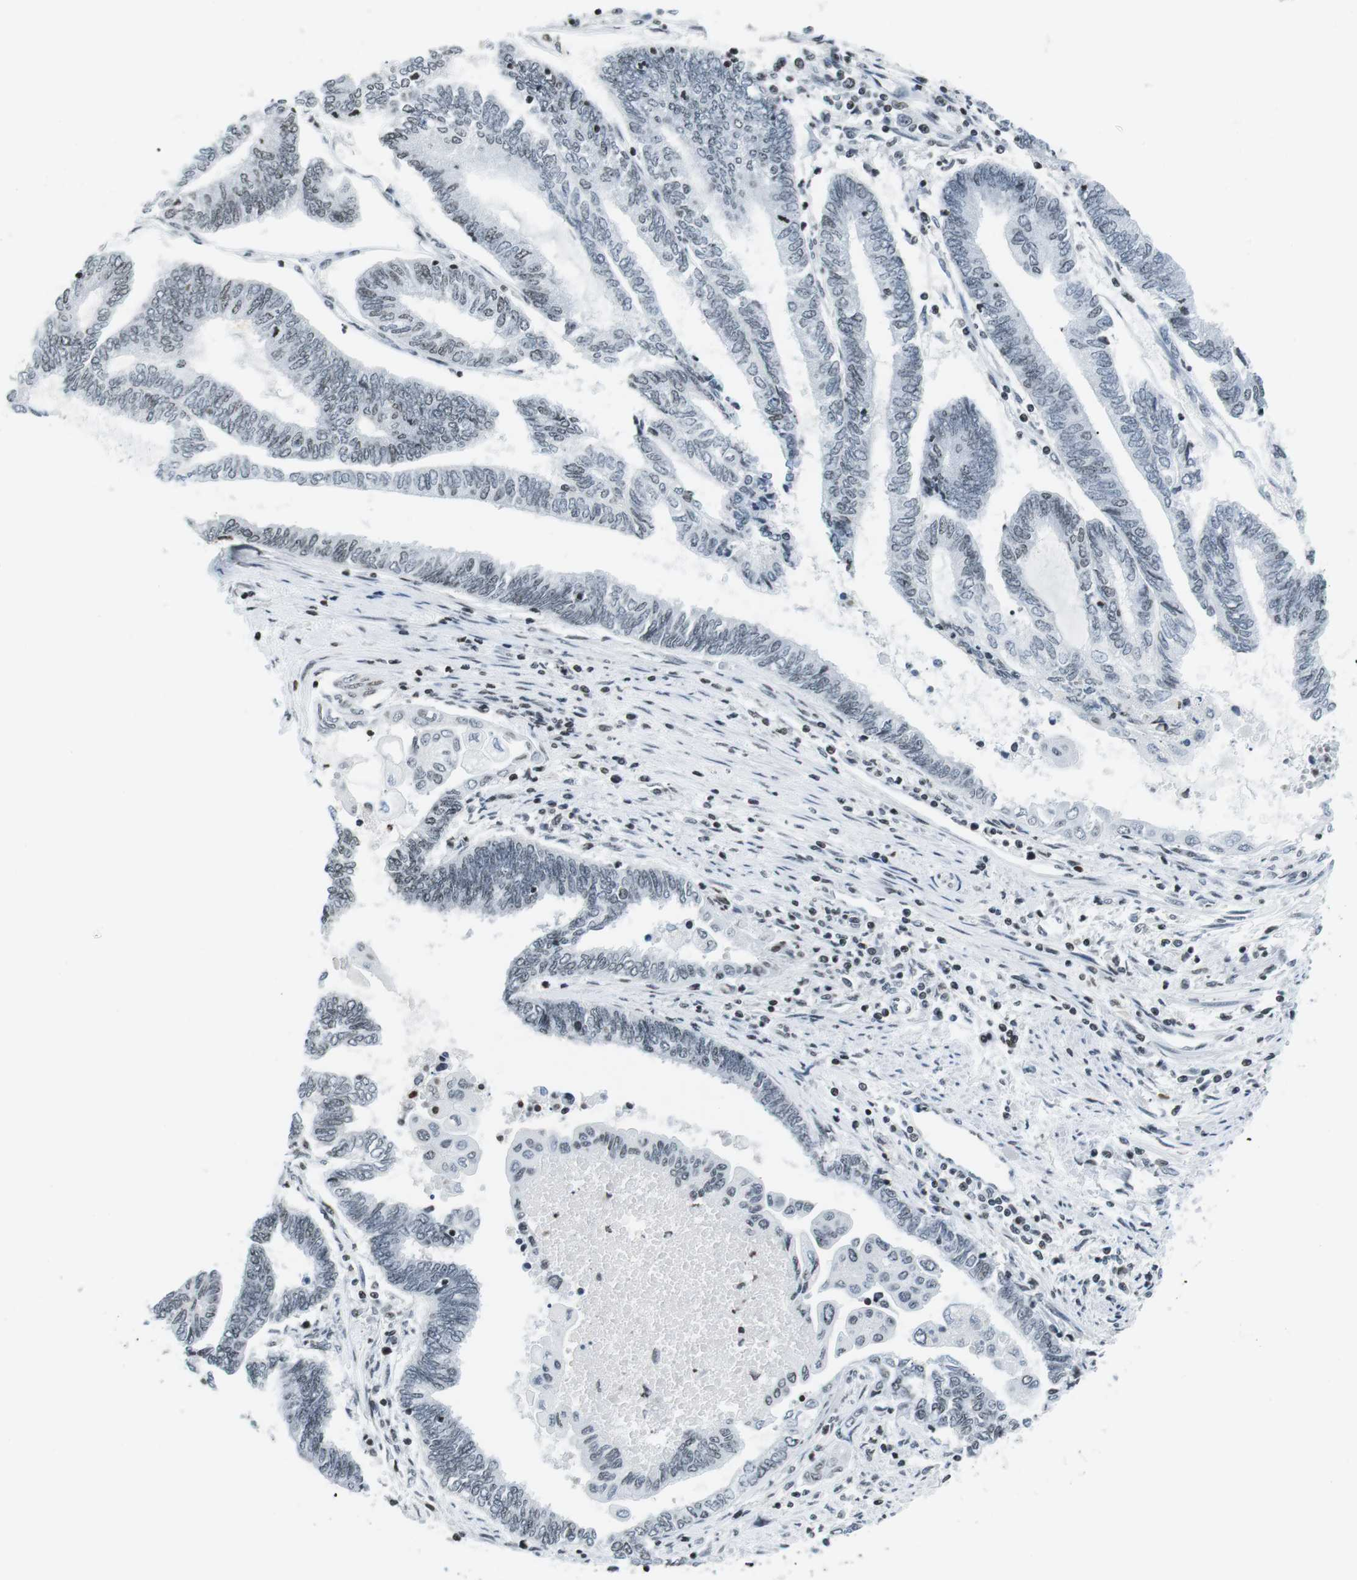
{"staining": {"intensity": "negative", "quantity": "none", "location": "none"}, "tissue": "endometrial cancer", "cell_type": "Tumor cells", "image_type": "cancer", "snomed": [{"axis": "morphology", "description": "Adenocarcinoma, NOS"}, {"axis": "topography", "description": "Uterus"}, {"axis": "topography", "description": "Endometrium"}], "caption": "IHC histopathology image of human adenocarcinoma (endometrial) stained for a protein (brown), which exhibits no positivity in tumor cells.", "gene": "E2F2", "patient": {"sex": "female", "age": 70}}